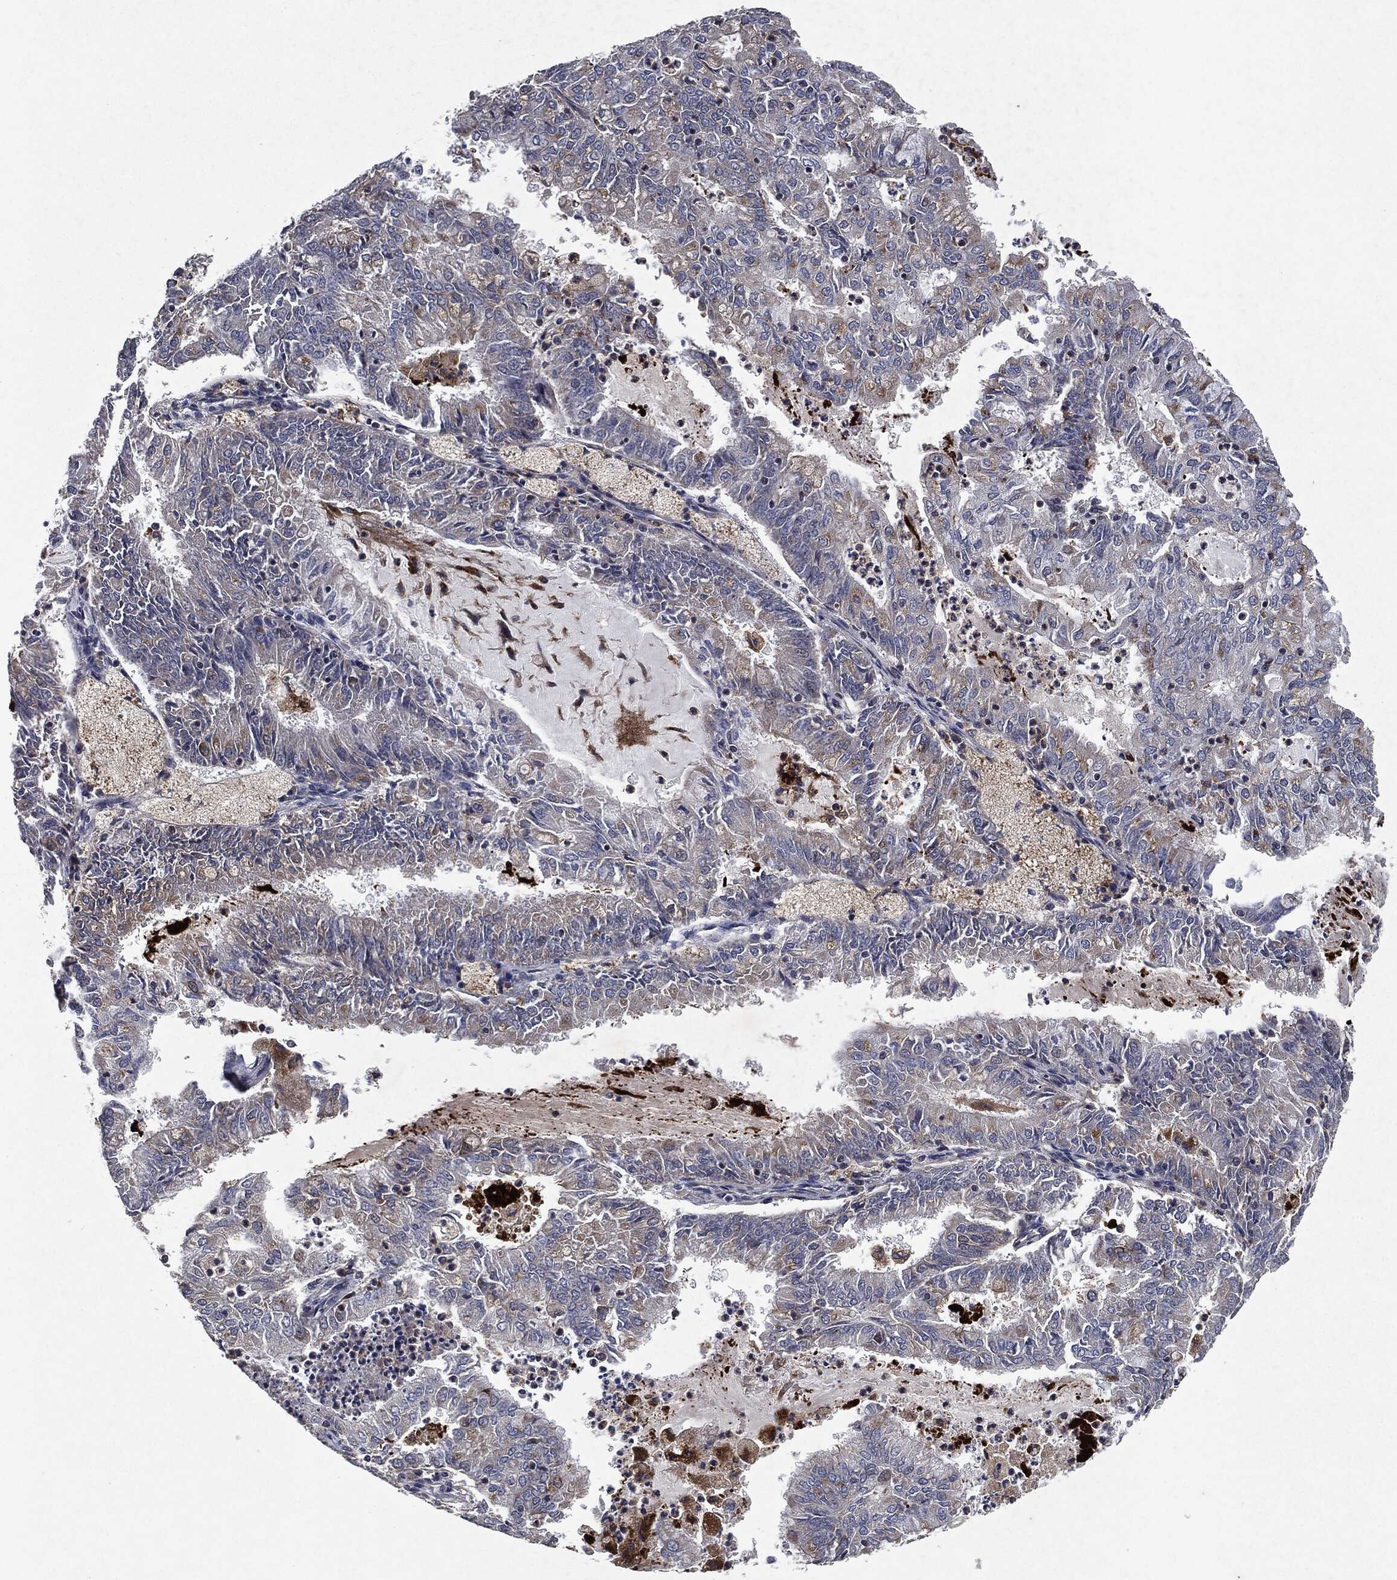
{"staining": {"intensity": "negative", "quantity": "none", "location": "none"}, "tissue": "endometrial cancer", "cell_type": "Tumor cells", "image_type": "cancer", "snomed": [{"axis": "morphology", "description": "Adenocarcinoma, NOS"}, {"axis": "topography", "description": "Endometrium"}], "caption": "An immunohistochemistry photomicrograph of endometrial adenocarcinoma is shown. There is no staining in tumor cells of endometrial adenocarcinoma. The staining is performed using DAB (3,3'-diaminobenzidine) brown chromogen with nuclei counter-stained in using hematoxylin.", "gene": "SLC31A2", "patient": {"sex": "female", "age": 57}}